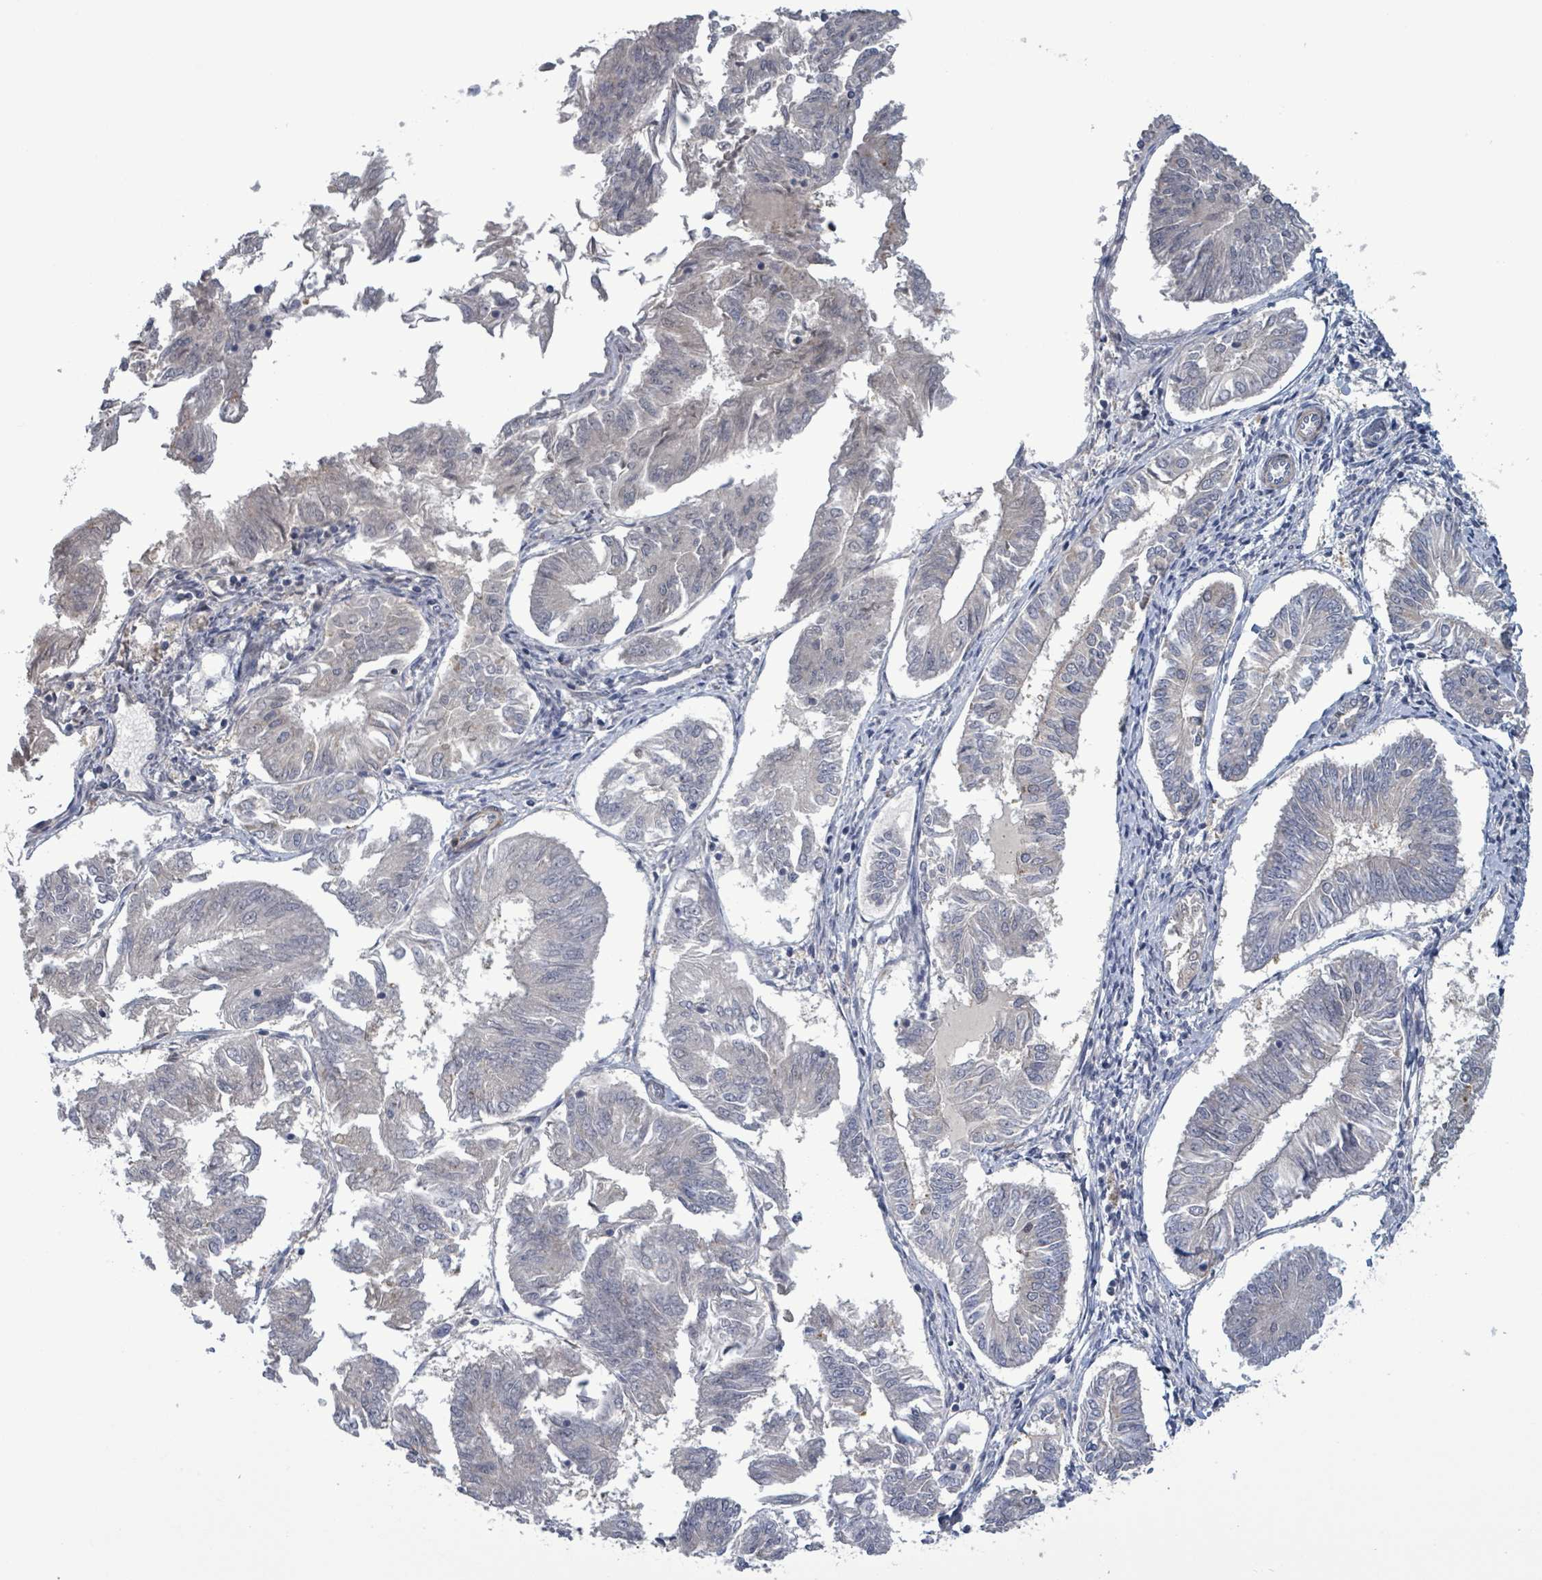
{"staining": {"intensity": "negative", "quantity": "none", "location": "none"}, "tissue": "endometrial cancer", "cell_type": "Tumor cells", "image_type": "cancer", "snomed": [{"axis": "morphology", "description": "Adenocarcinoma, NOS"}, {"axis": "topography", "description": "Endometrium"}], "caption": "A high-resolution image shows immunohistochemistry staining of endometrial cancer (adenocarcinoma), which shows no significant positivity in tumor cells.", "gene": "AMMECR1", "patient": {"sex": "female", "age": 58}}